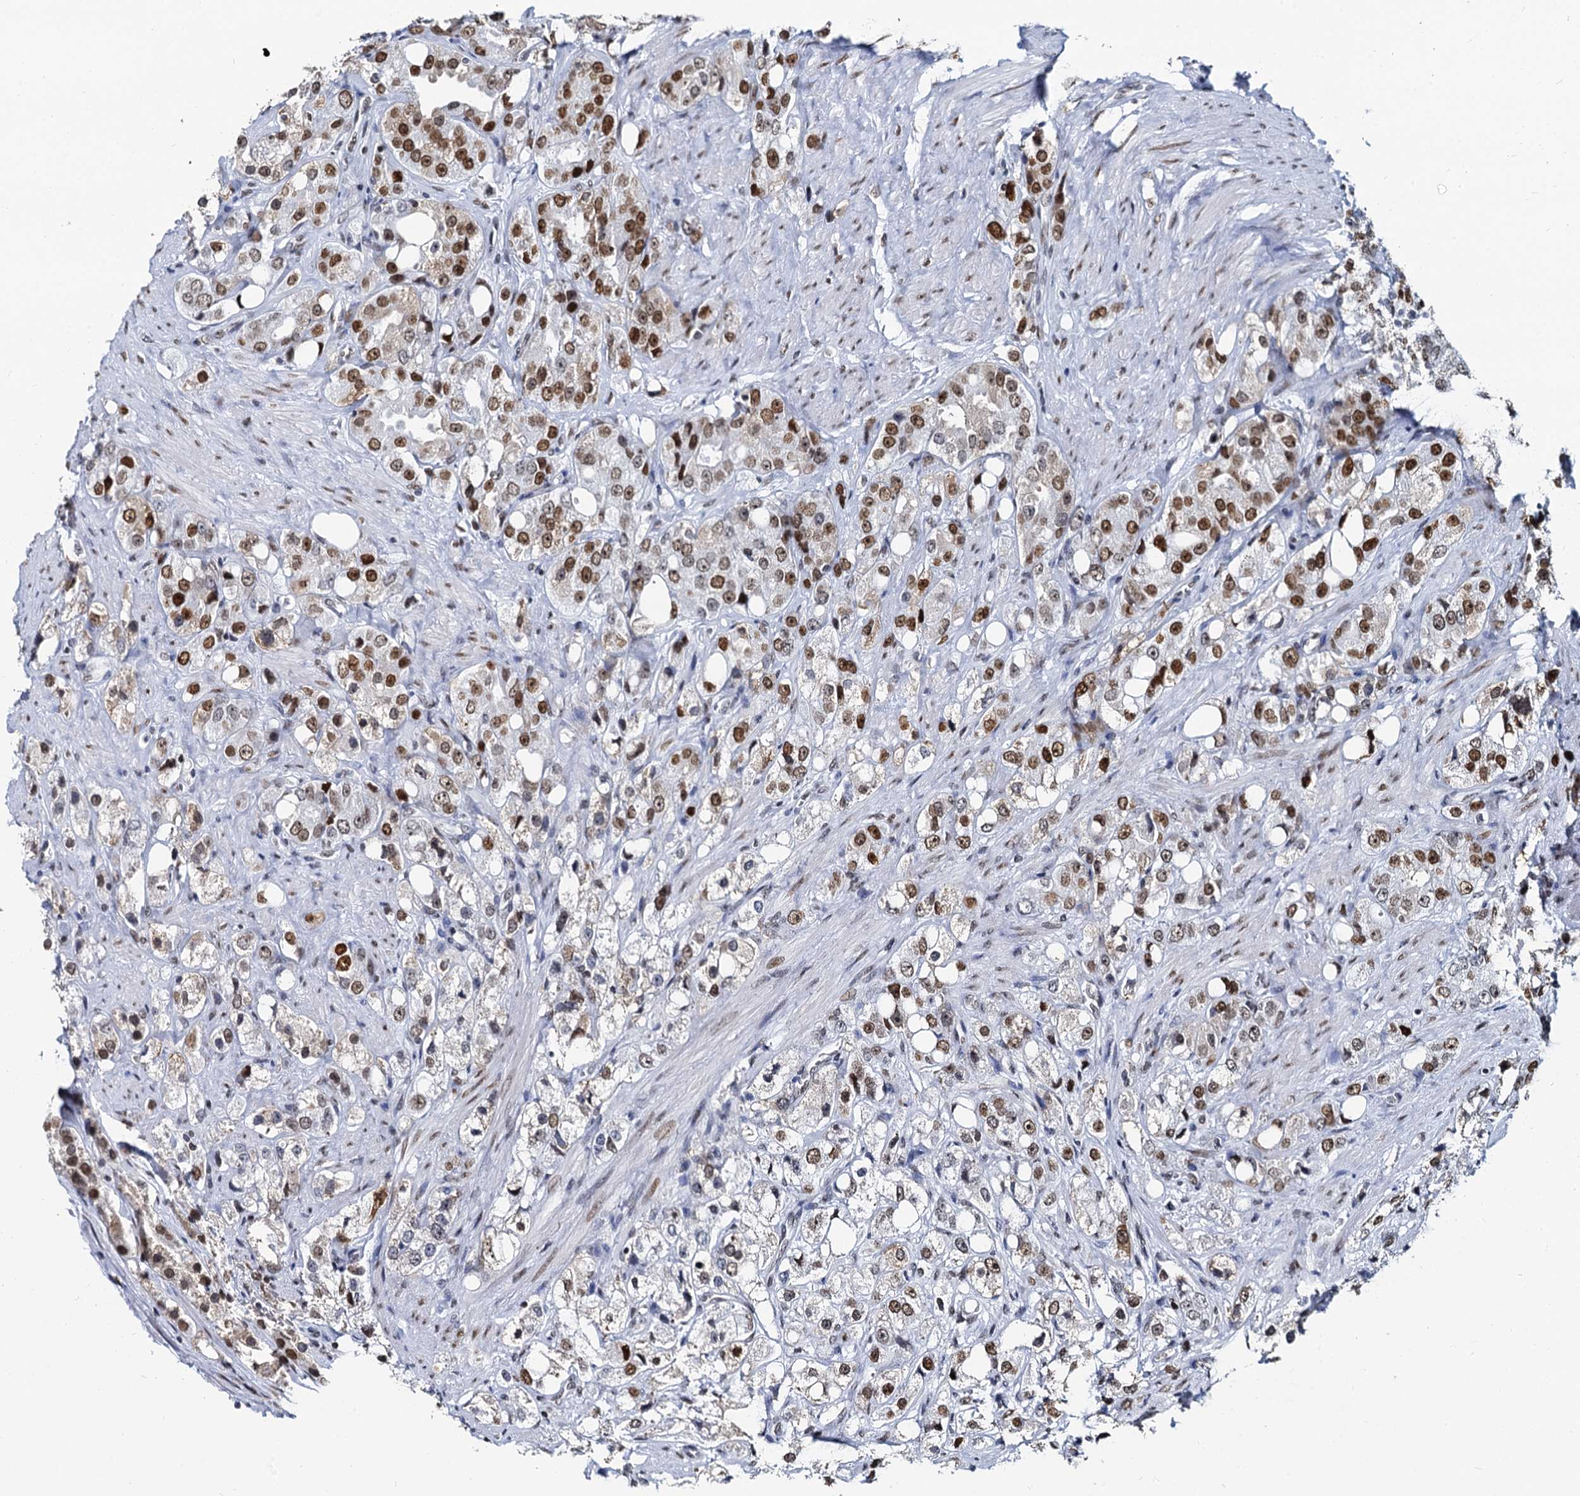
{"staining": {"intensity": "moderate", "quantity": ">75%", "location": "nuclear"}, "tissue": "prostate cancer", "cell_type": "Tumor cells", "image_type": "cancer", "snomed": [{"axis": "morphology", "description": "Adenocarcinoma, NOS"}, {"axis": "topography", "description": "Prostate"}], "caption": "An immunohistochemistry (IHC) histopathology image of neoplastic tissue is shown. Protein staining in brown shows moderate nuclear positivity in adenocarcinoma (prostate) within tumor cells.", "gene": "CMAS", "patient": {"sex": "male", "age": 79}}